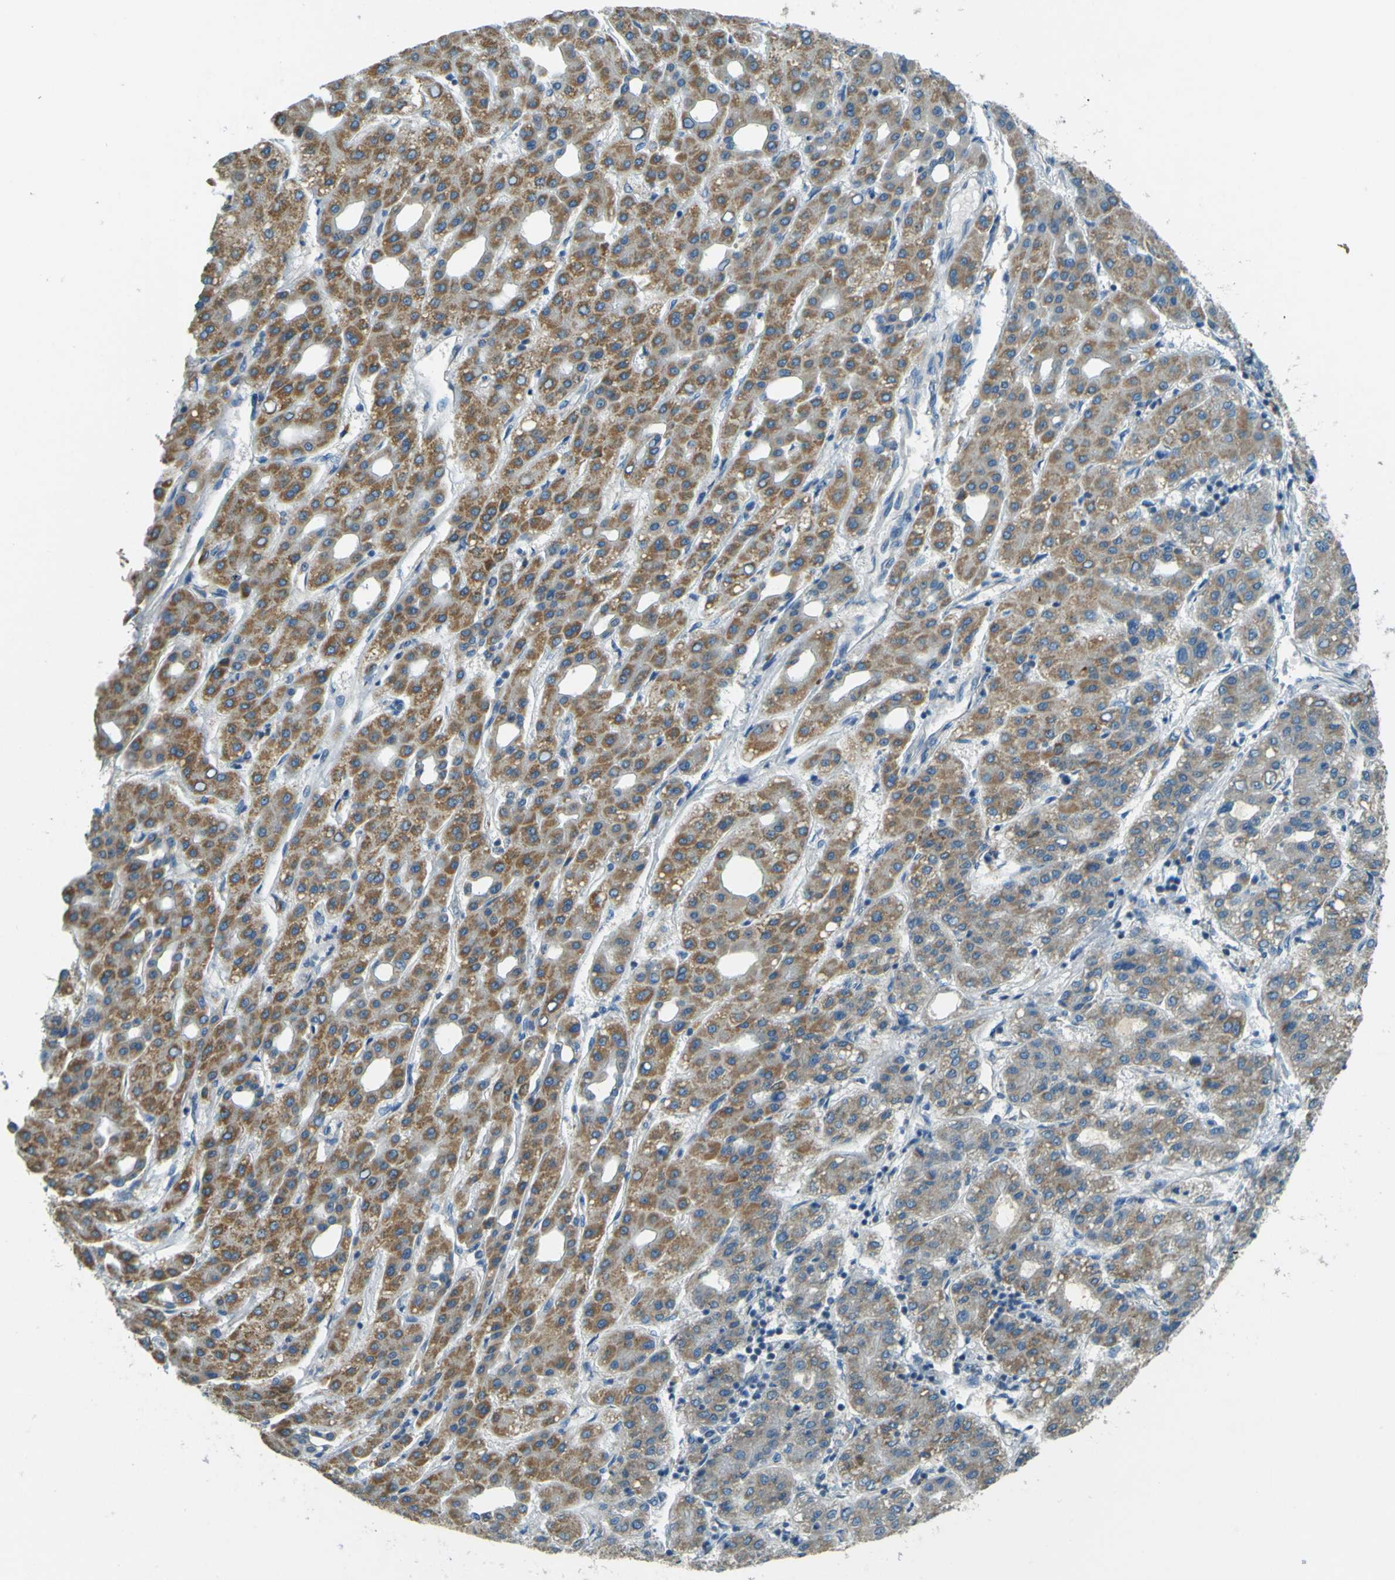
{"staining": {"intensity": "moderate", "quantity": ">75%", "location": "cytoplasmic/membranous"}, "tissue": "liver cancer", "cell_type": "Tumor cells", "image_type": "cancer", "snomed": [{"axis": "morphology", "description": "Carcinoma, Hepatocellular, NOS"}, {"axis": "topography", "description": "Liver"}], "caption": "This micrograph reveals IHC staining of liver cancer (hepatocellular carcinoma), with medium moderate cytoplasmic/membranous positivity in about >75% of tumor cells.", "gene": "FKTN", "patient": {"sex": "male", "age": 65}}